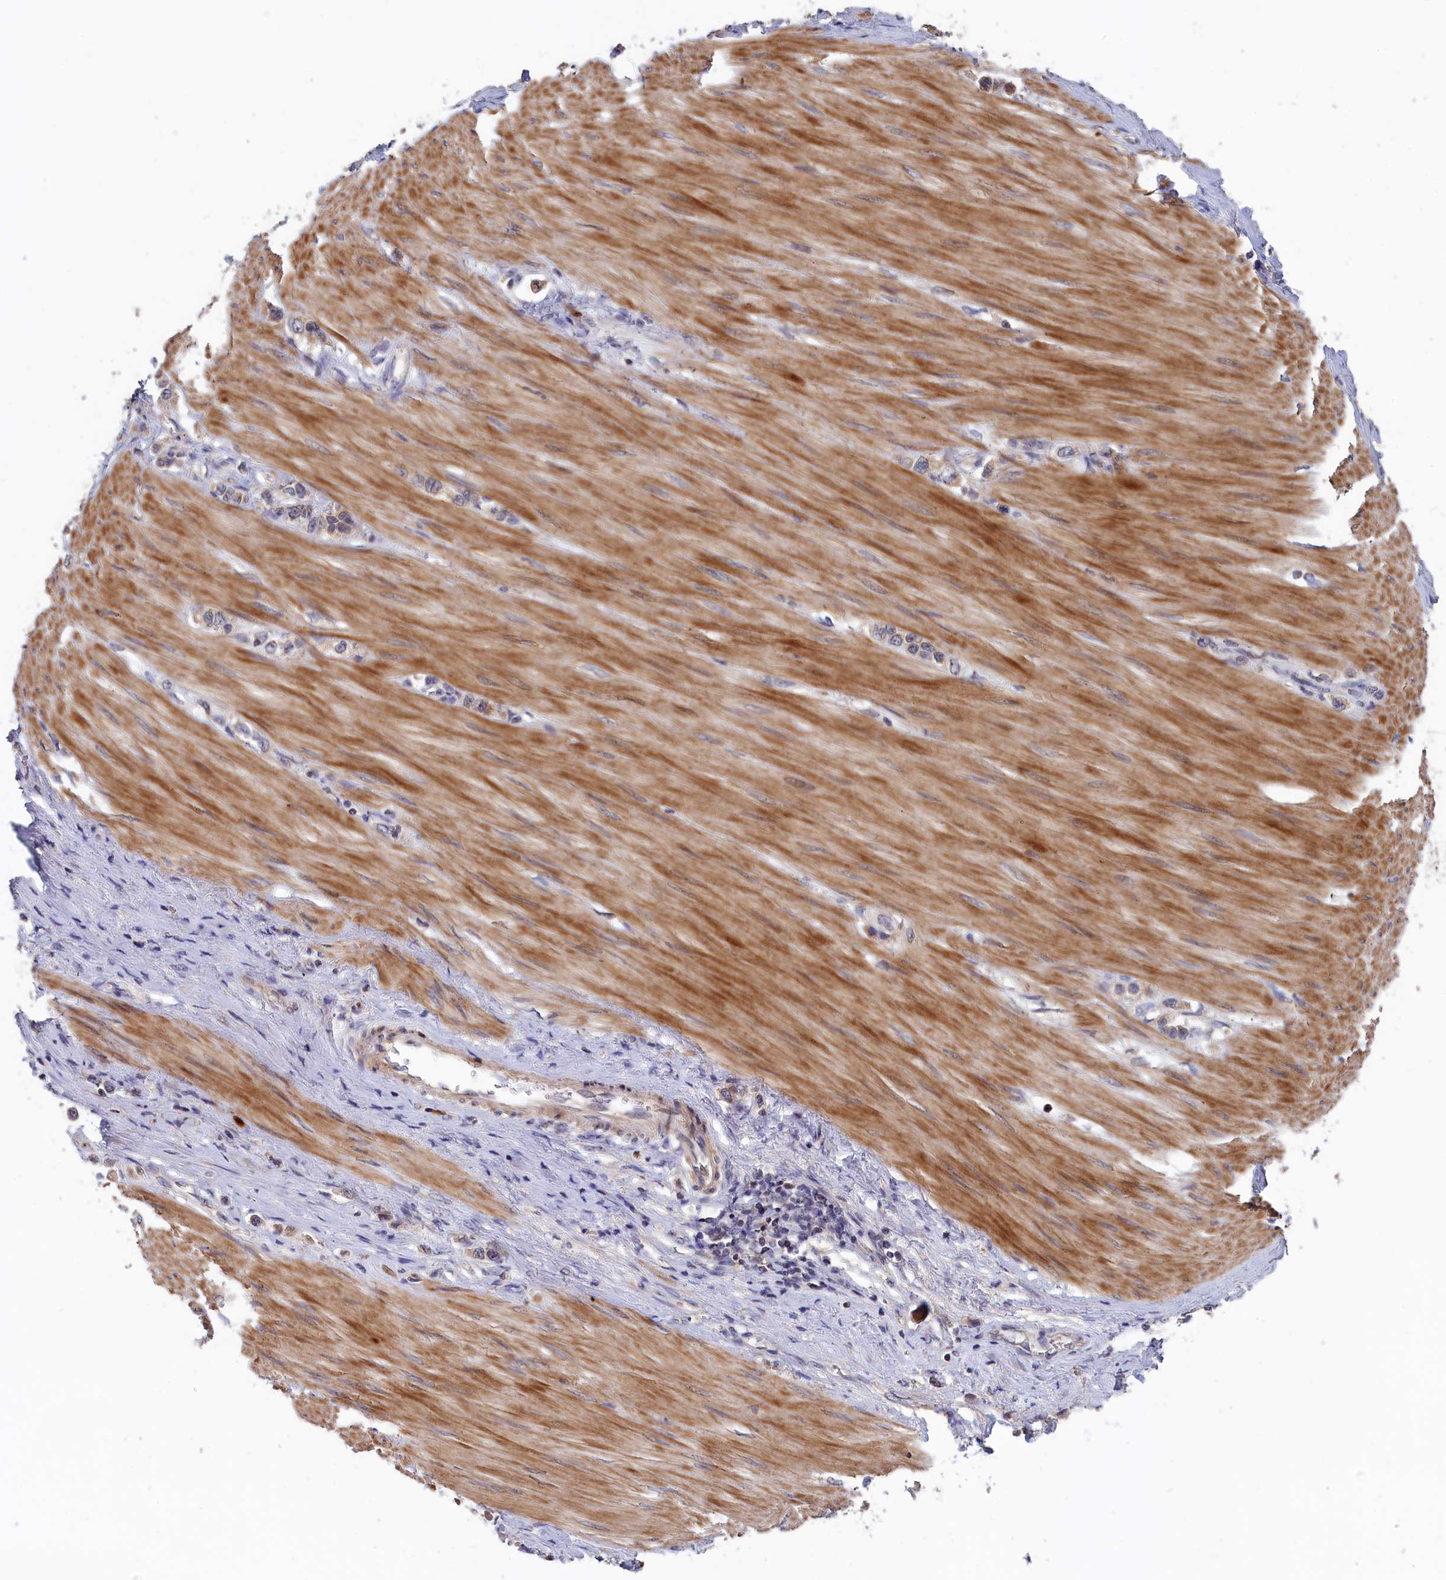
{"staining": {"intensity": "weak", "quantity": "25%-75%", "location": "cytoplasmic/membranous"}, "tissue": "stomach cancer", "cell_type": "Tumor cells", "image_type": "cancer", "snomed": [{"axis": "morphology", "description": "Adenocarcinoma, NOS"}, {"axis": "topography", "description": "Stomach"}], "caption": "Weak cytoplasmic/membranous expression for a protein is seen in approximately 25%-75% of tumor cells of stomach cancer using IHC.", "gene": "EPB41L4B", "patient": {"sex": "female", "age": 65}}